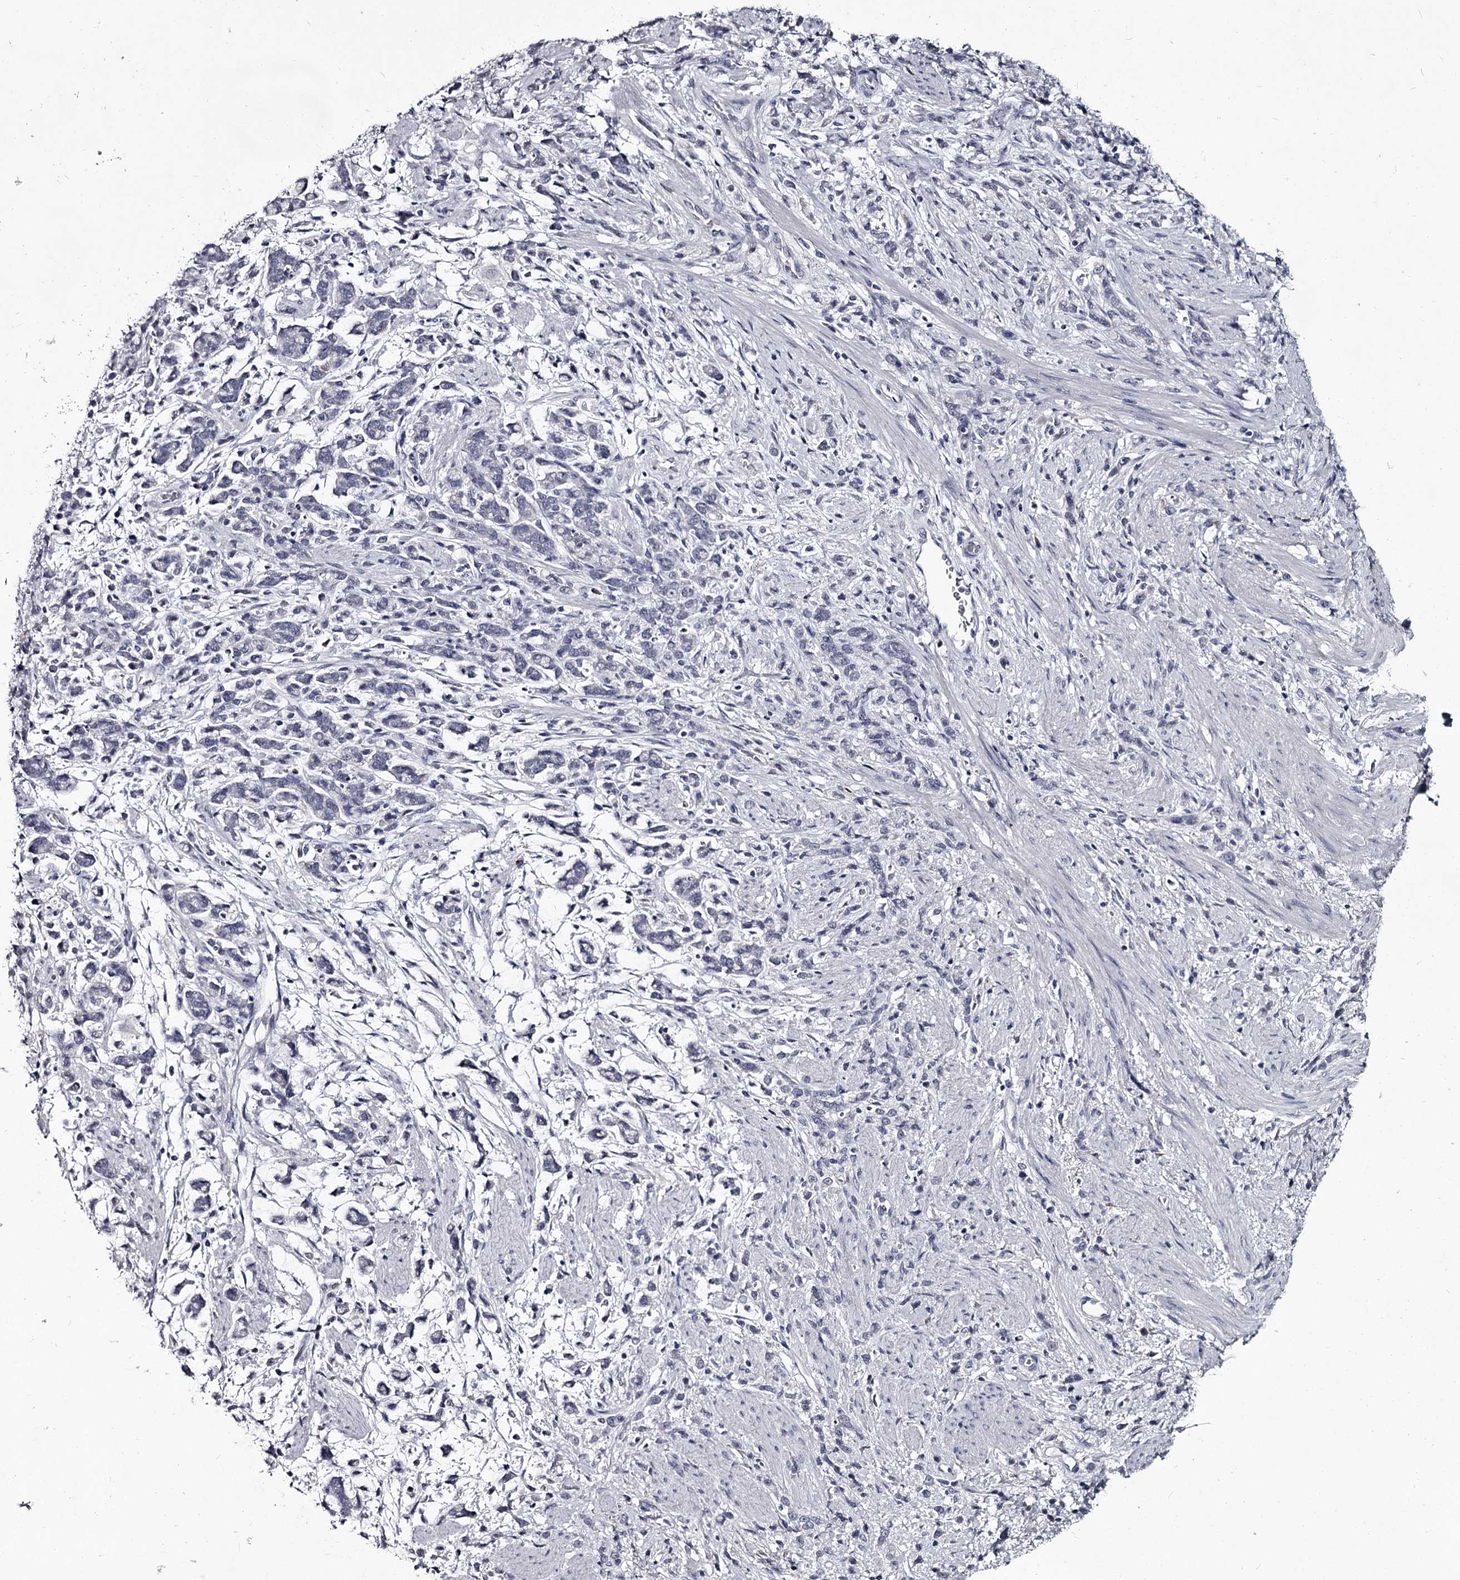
{"staining": {"intensity": "negative", "quantity": "none", "location": "none"}, "tissue": "stomach cancer", "cell_type": "Tumor cells", "image_type": "cancer", "snomed": [{"axis": "morphology", "description": "Adenocarcinoma, NOS"}, {"axis": "topography", "description": "Stomach"}], "caption": "High magnification brightfield microscopy of stomach cancer (adenocarcinoma) stained with DAB (brown) and counterstained with hematoxylin (blue): tumor cells show no significant staining.", "gene": "DAO", "patient": {"sex": "female", "age": 60}}